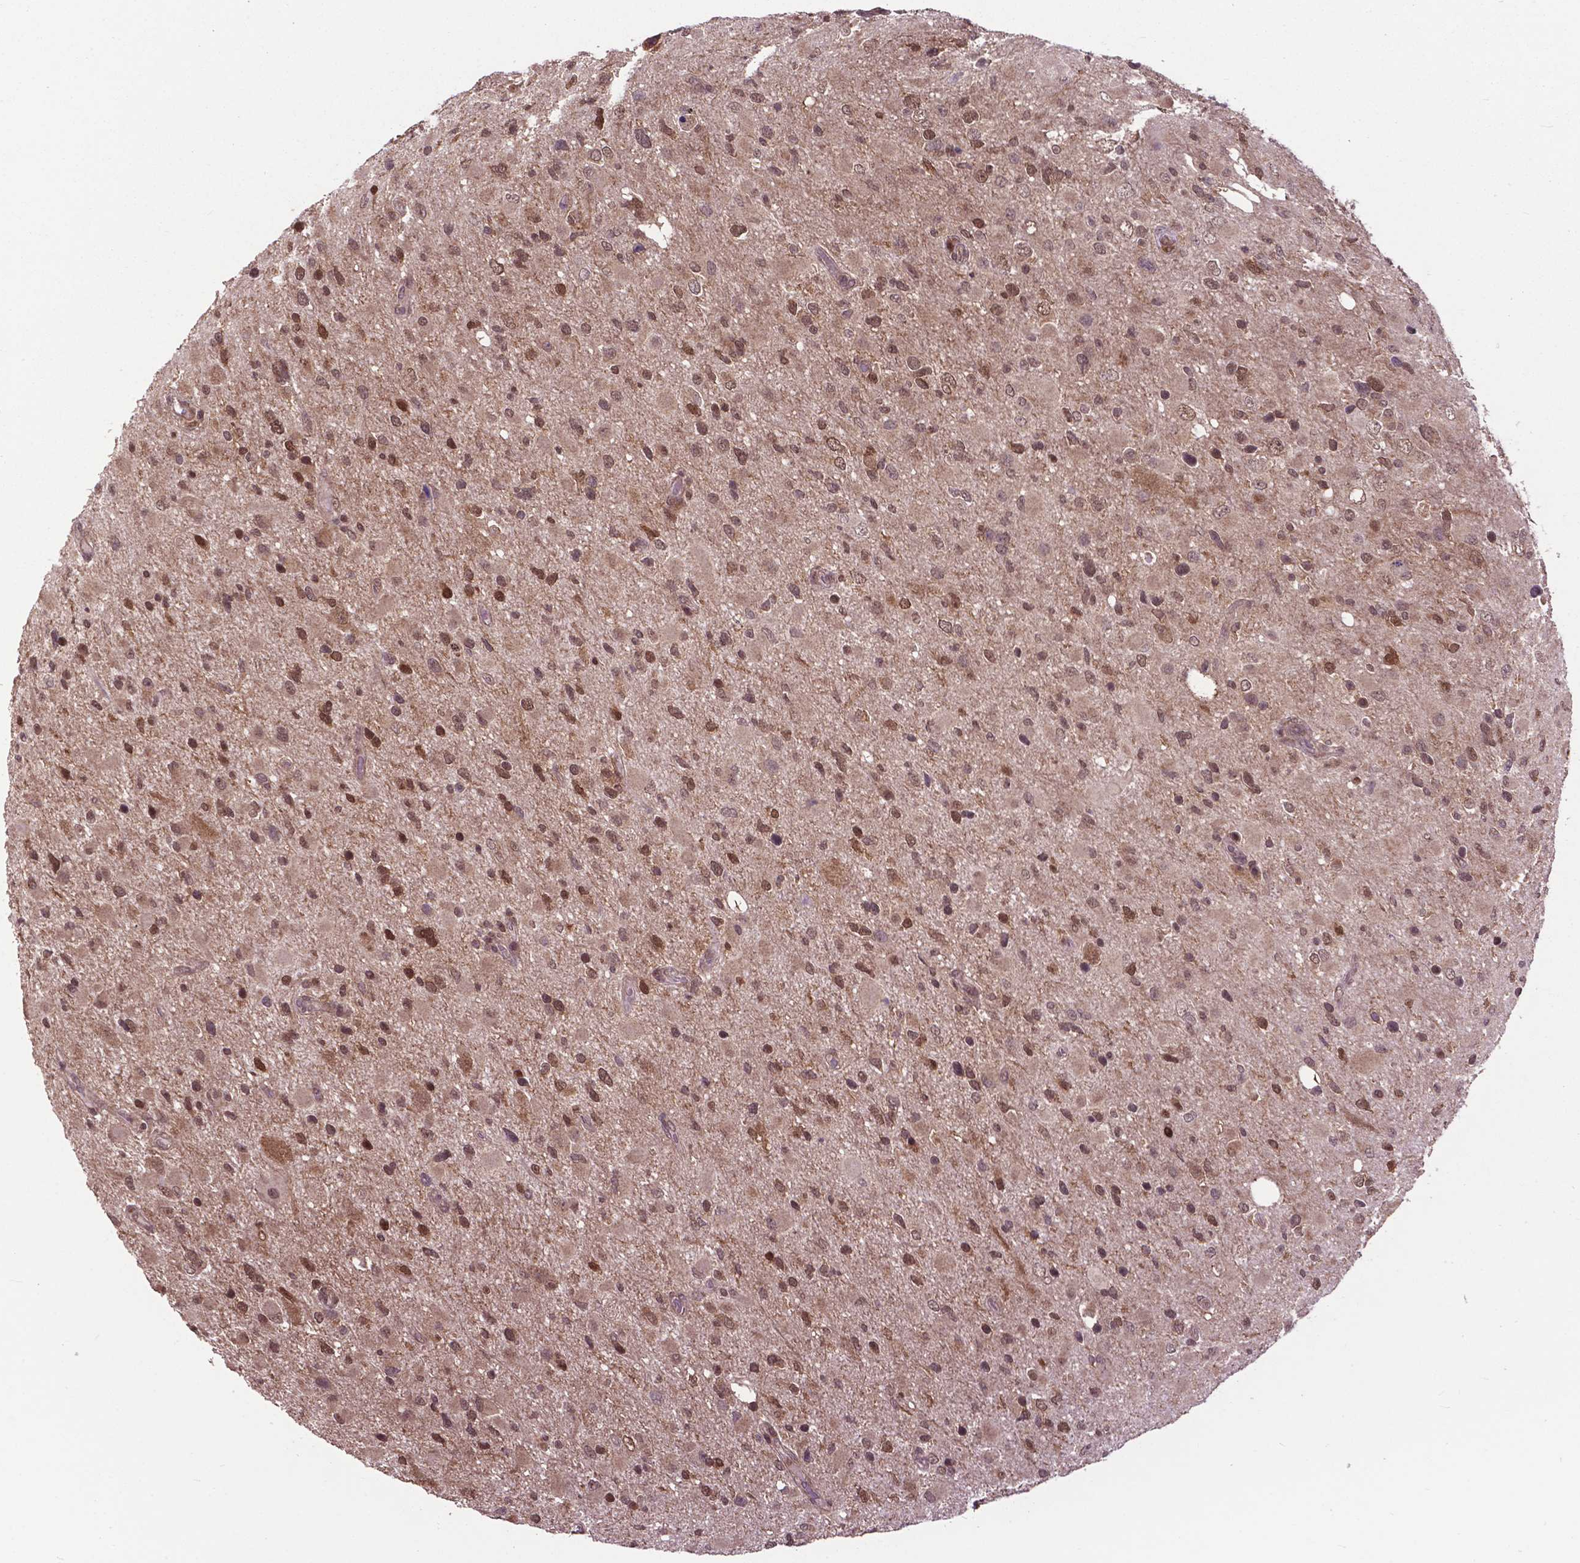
{"staining": {"intensity": "moderate", "quantity": ">75%", "location": "nuclear"}, "tissue": "glioma", "cell_type": "Tumor cells", "image_type": "cancer", "snomed": [{"axis": "morphology", "description": "Glioma, malignant, Low grade"}, {"axis": "topography", "description": "Brain"}], "caption": "Immunohistochemistry (DAB) staining of malignant glioma (low-grade) shows moderate nuclear protein staining in approximately >75% of tumor cells. The staining was performed using DAB (3,3'-diaminobenzidine), with brown indicating positive protein expression. Nuclei are stained blue with hematoxylin.", "gene": "OTUB1", "patient": {"sex": "female", "age": 32}}